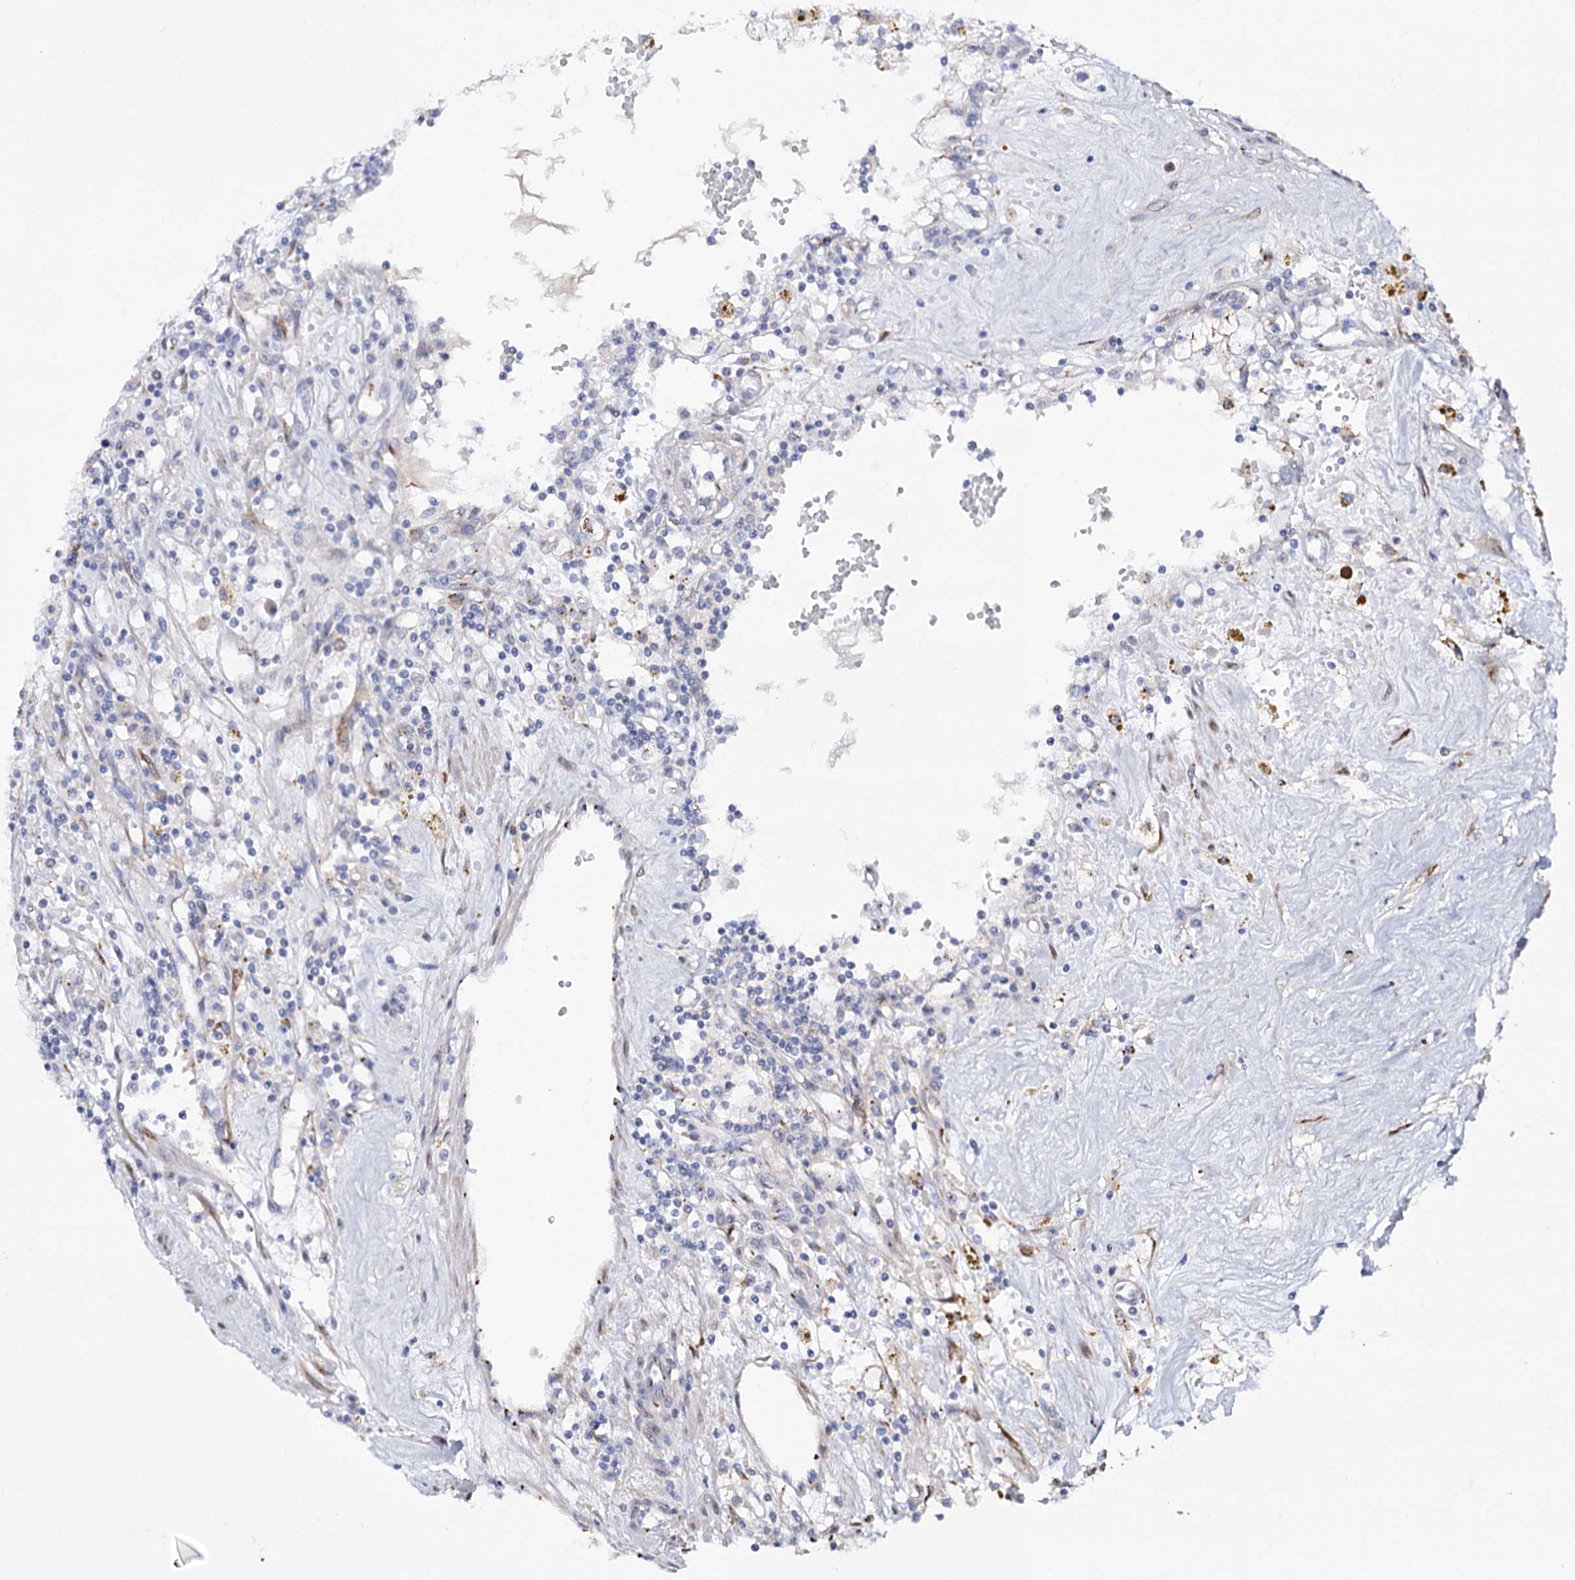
{"staining": {"intensity": "negative", "quantity": "none", "location": "none"}, "tissue": "renal cancer", "cell_type": "Tumor cells", "image_type": "cancer", "snomed": [{"axis": "morphology", "description": "Adenocarcinoma, NOS"}, {"axis": "topography", "description": "Kidney"}], "caption": "Immunohistochemistry photomicrograph of neoplastic tissue: renal adenocarcinoma stained with DAB displays no significant protein staining in tumor cells. The staining is performed using DAB brown chromogen with nuclei counter-stained in using hematoxylin.", "gene": "C11orf96", "patient": {"sex": "male", "age": 56}}